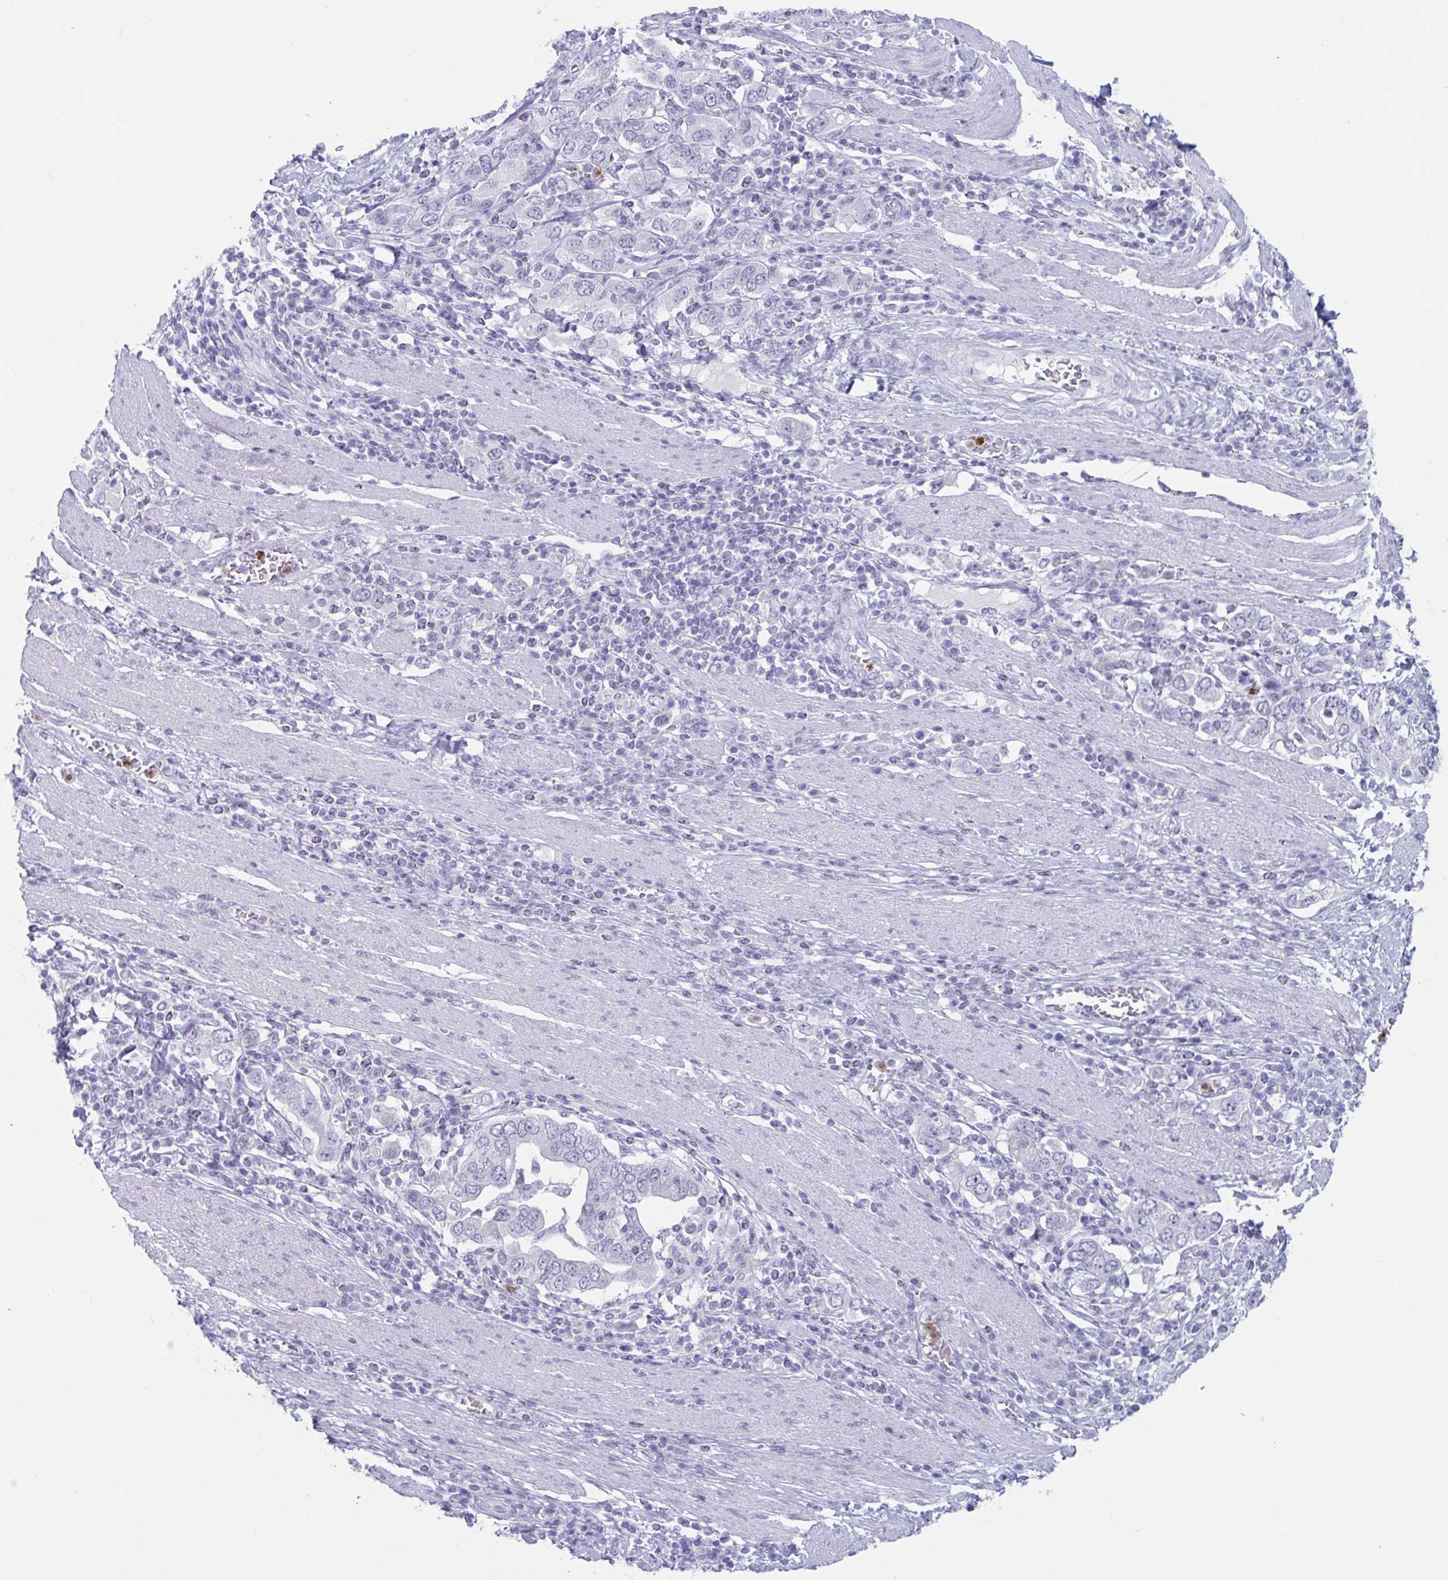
{"staining": {"intensity": "negative", "quantity": "none", "location": "none"}, "tissue": "stomach cancer", "cell_type": "Tumor cells", "image_type": "cancer", "snomed": [{"axis": "morphology", "description": "Adenocarcinoma, NOS"}, {"axis": "topography", "description": "Stomach, upper"}, {"axis": "topography", "description": "Stomach"}], "caption": "Stomach cancer stained for a protein using immunohistochemistry (IHC) shows no expression tumor cells.", "gene": "CYP4F11", "patient": {"sex": "male", "age": 62}}